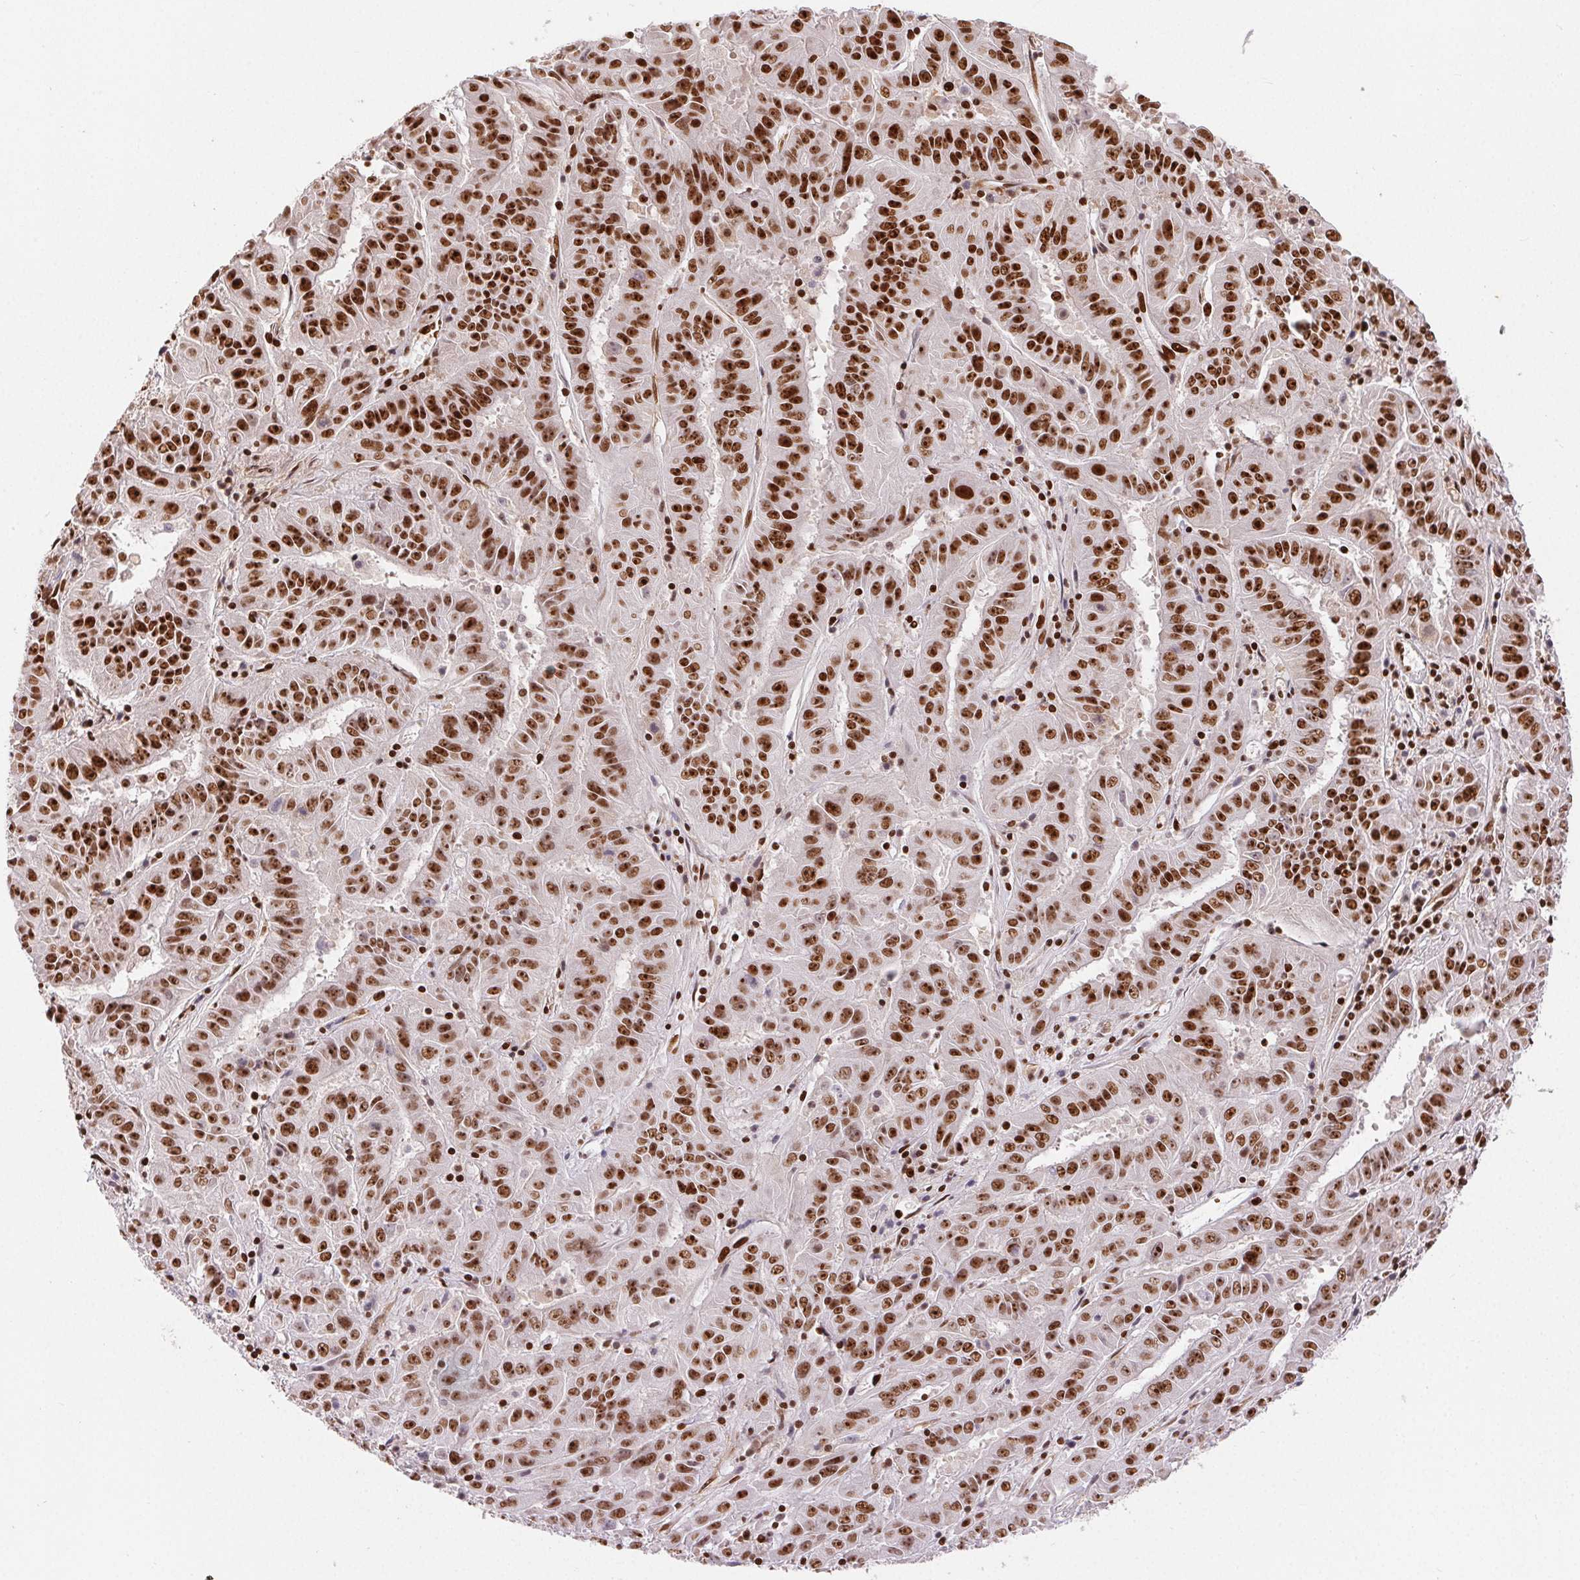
{"staining": {"intensity": "strong", "quantity": ">75%", "location": "nuclear"}, "tissue": "pancreatic cancer", "cell_type": "Tumor cells", "image_type": "cancer", "snomed": [{"axis": "morphology", "description": "Adenocarcinoma, NOS"}, {"axis": "topography", "description": "Pancreas"}], "caption": "Immunohistochemical staining of human adenocarcinoma (pancreatic) demonstrates high levels of strong nuclear protein positivity in about >75% of tumor cells.", "gene": "ZNF80", "patient": {"sex": "male", "age": 63}}